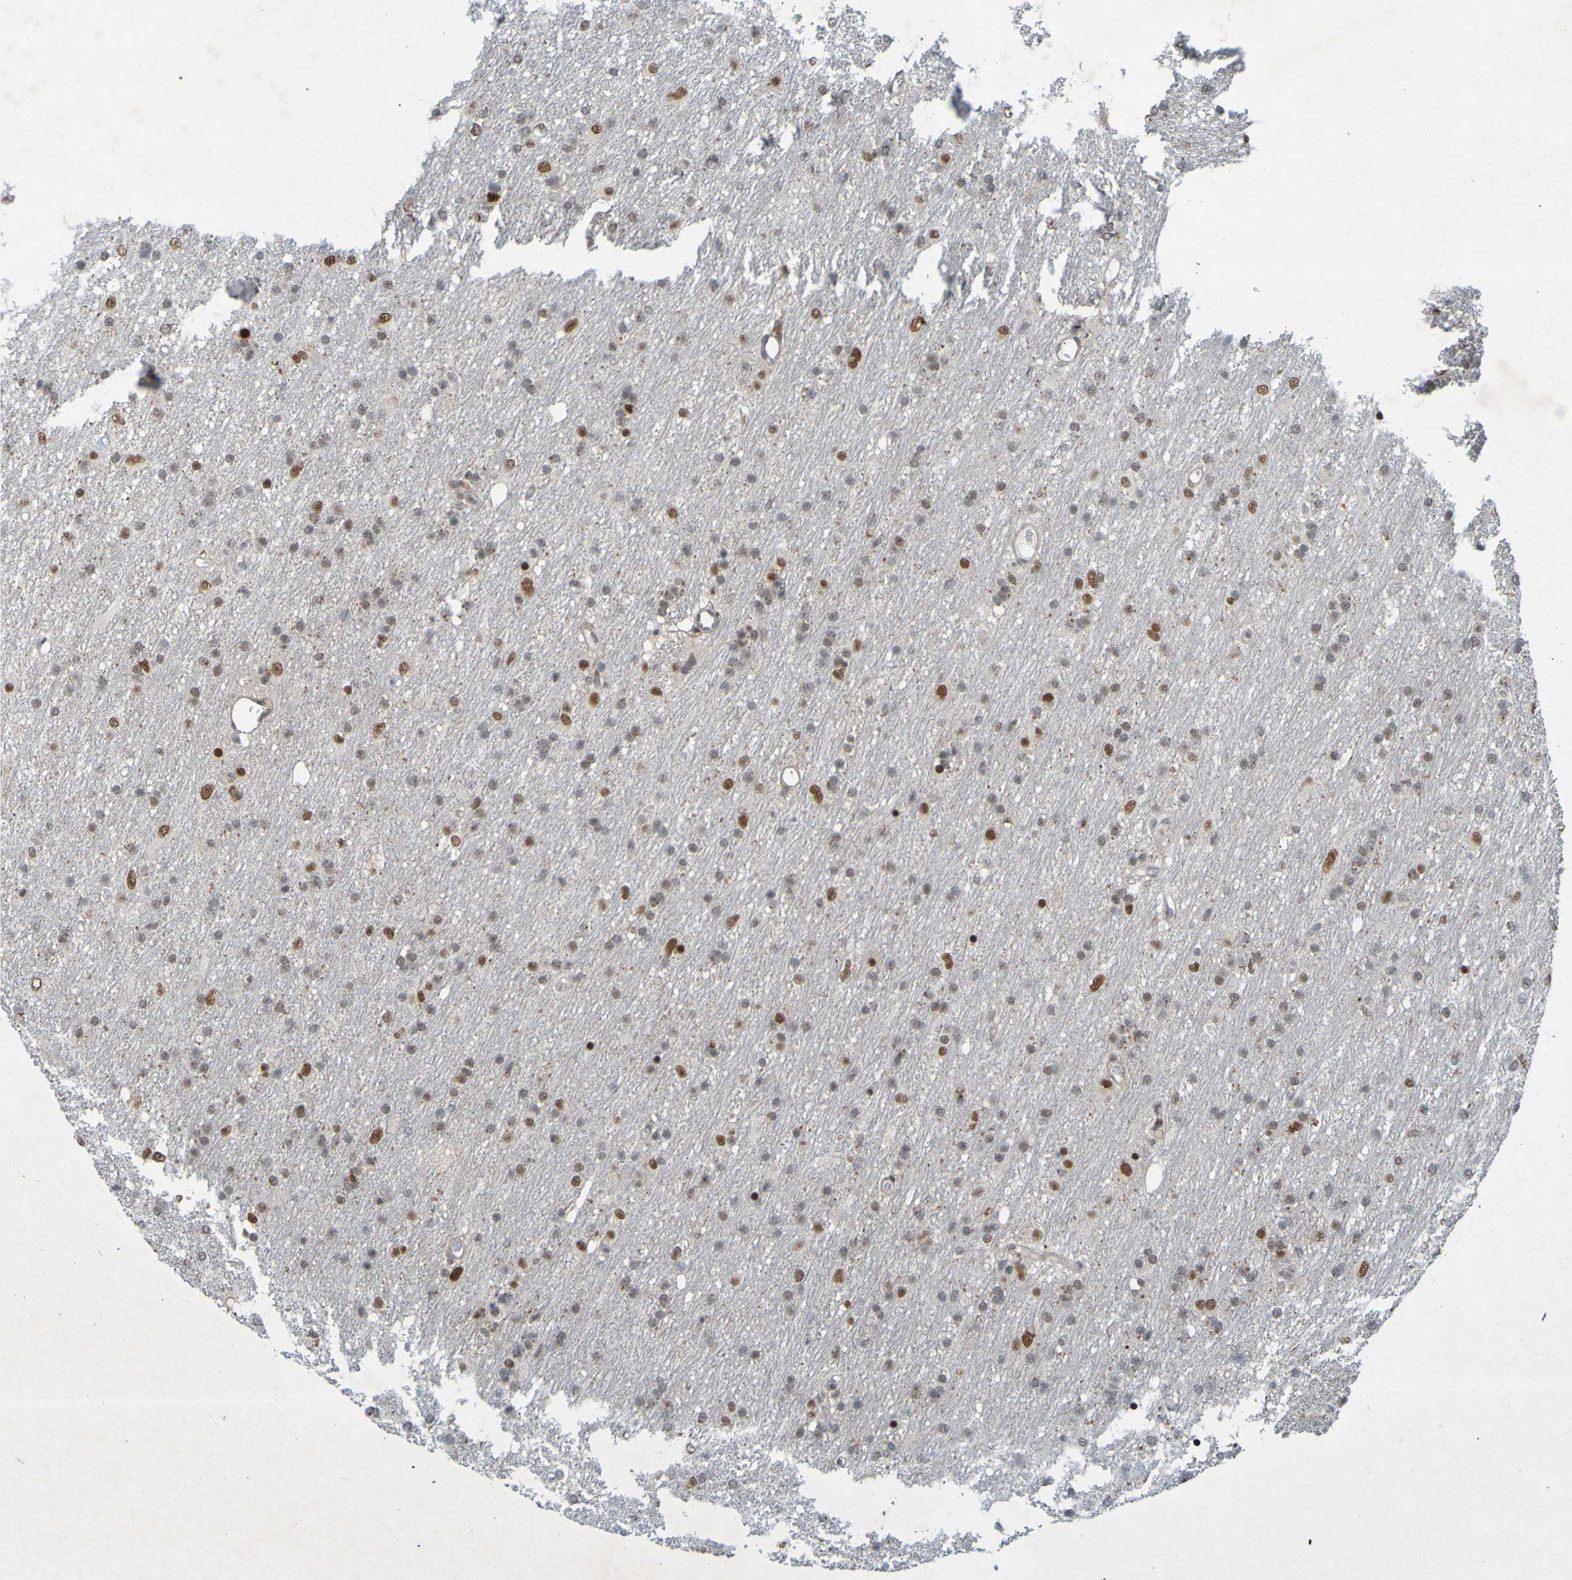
{"staining": {"intensity": "moderate", "quantity": "25%-75%", "location": "nuclear"}, "tissue": "glioma", "cell_type": "Tumor cells", "image_type": "cancer", "snomed": [{"axis": "morphology", "description": "Glioma, malignant, Low grade"}, {"axis": "topography", "description": "Brain"}], "caption": "Glioma tissue displays moderate nuclear staining in approximately 25%-75% of tumor cells The staining was performed using DAB (3,3'-diaminobenzidine), with brown indicating positive protein expression. Nuclei are stained blue with hematoxylin.", "gene": "MCPH1", "patient": {"sex": "male", "age": 77}}